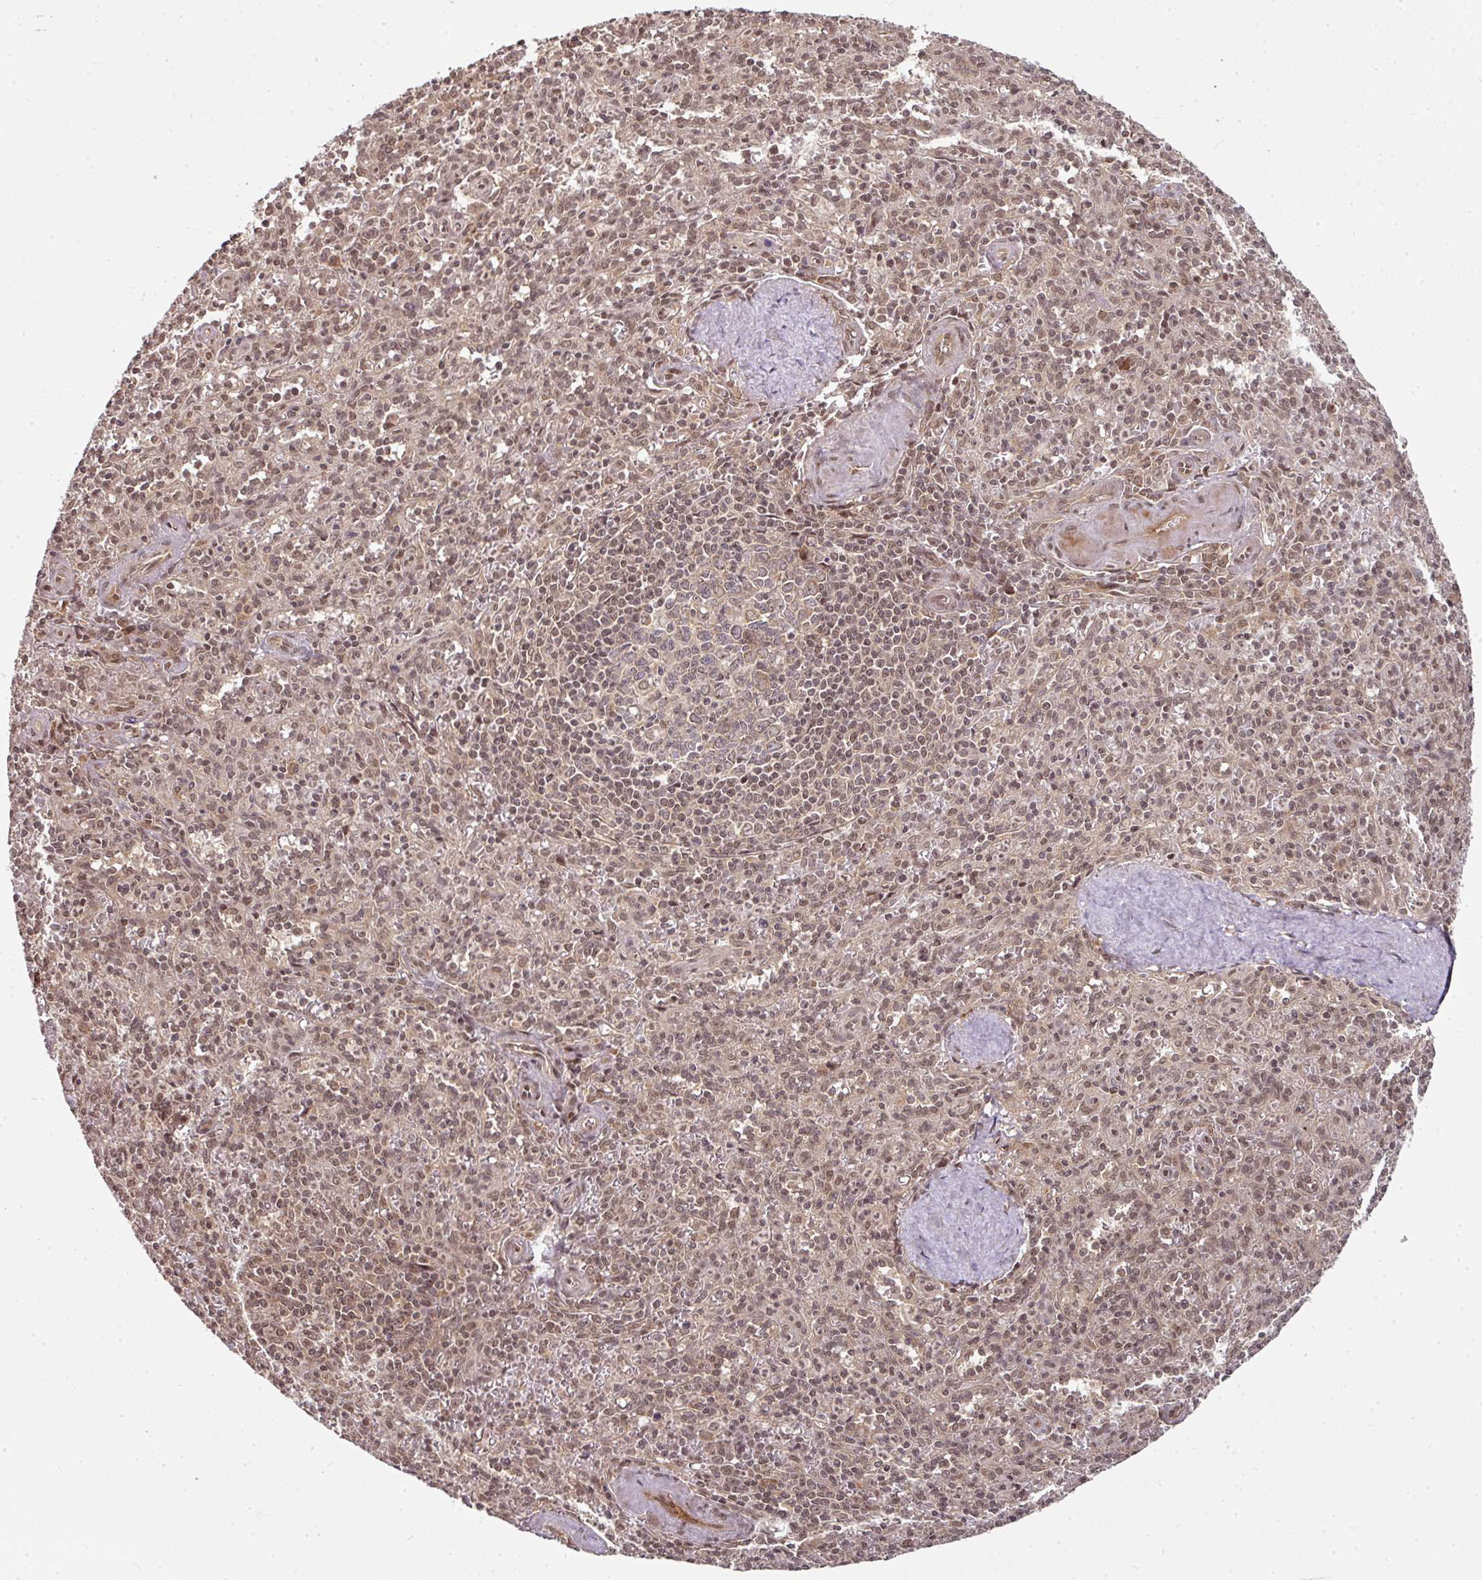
{"staining": {"intensity": "moderate", "quantity": ">75%", "location": "nuclear"}, "tissue": "spleen", "cell_type": "Cells in red pulp", "image_type": "normal", "snomed": [{"axis": "morphology", "description": "Normal tissue, NOS"}, {"axis": "topography", "description": "Spleen"}], "caption": "This image demonstrates IHC staining of normal spleen, with medium moderate nuclear expression in approximately >75% of cells in red pulp.", "gene": "ANKRD18A", "patient": {"sex": "female", "age": 70}}